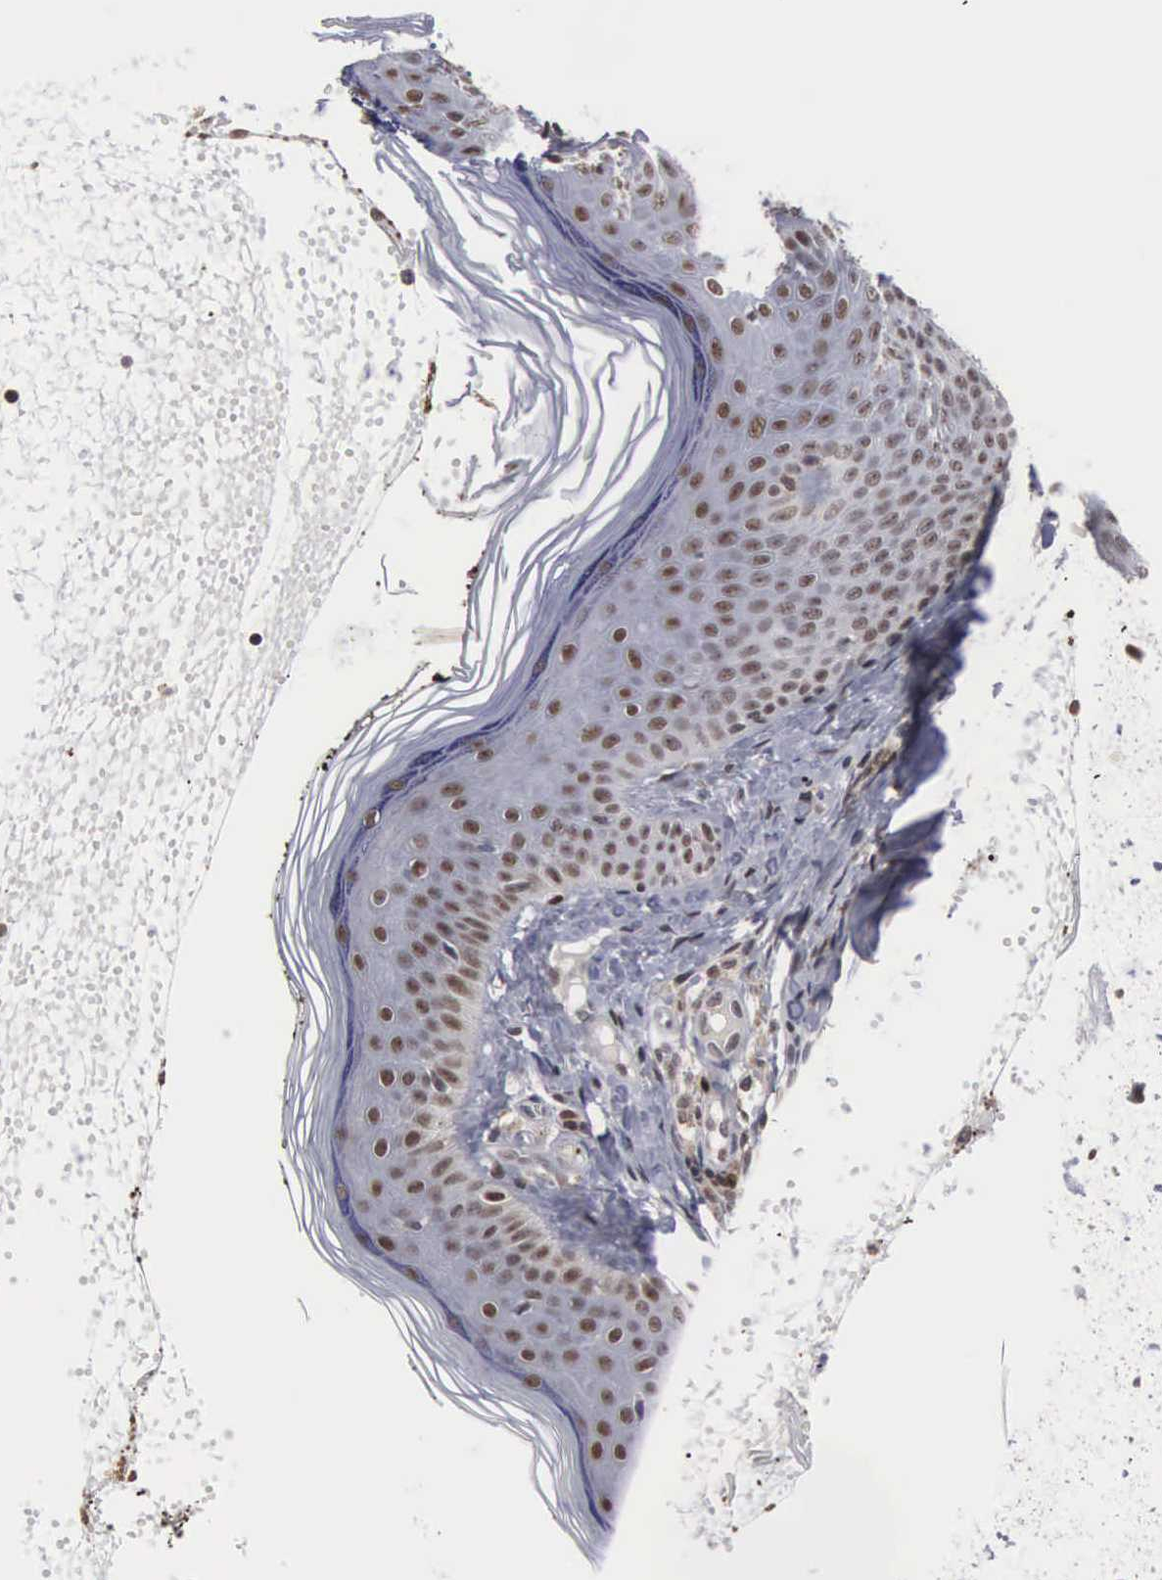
{"staining": {"intensity": "moderate", "quantity": ">75%", "location": "nuclear"}, "tissue": "skin", "cell_type": "Fibroblasts", "image_type": "normal", "snomed": [{"axis": "morphology", "description": "Normal tissue, NOS"}, {"axis": "topography", "description": "Skin"}], "caption": "A brown stain highlights moderate nuclear positivity of a protein in fibroblasts of benign human skin. (IHC, brightfield microscopy, high magnification).", "gene": "TRMT5", "patient": {"sex": "female", "age": 15}}